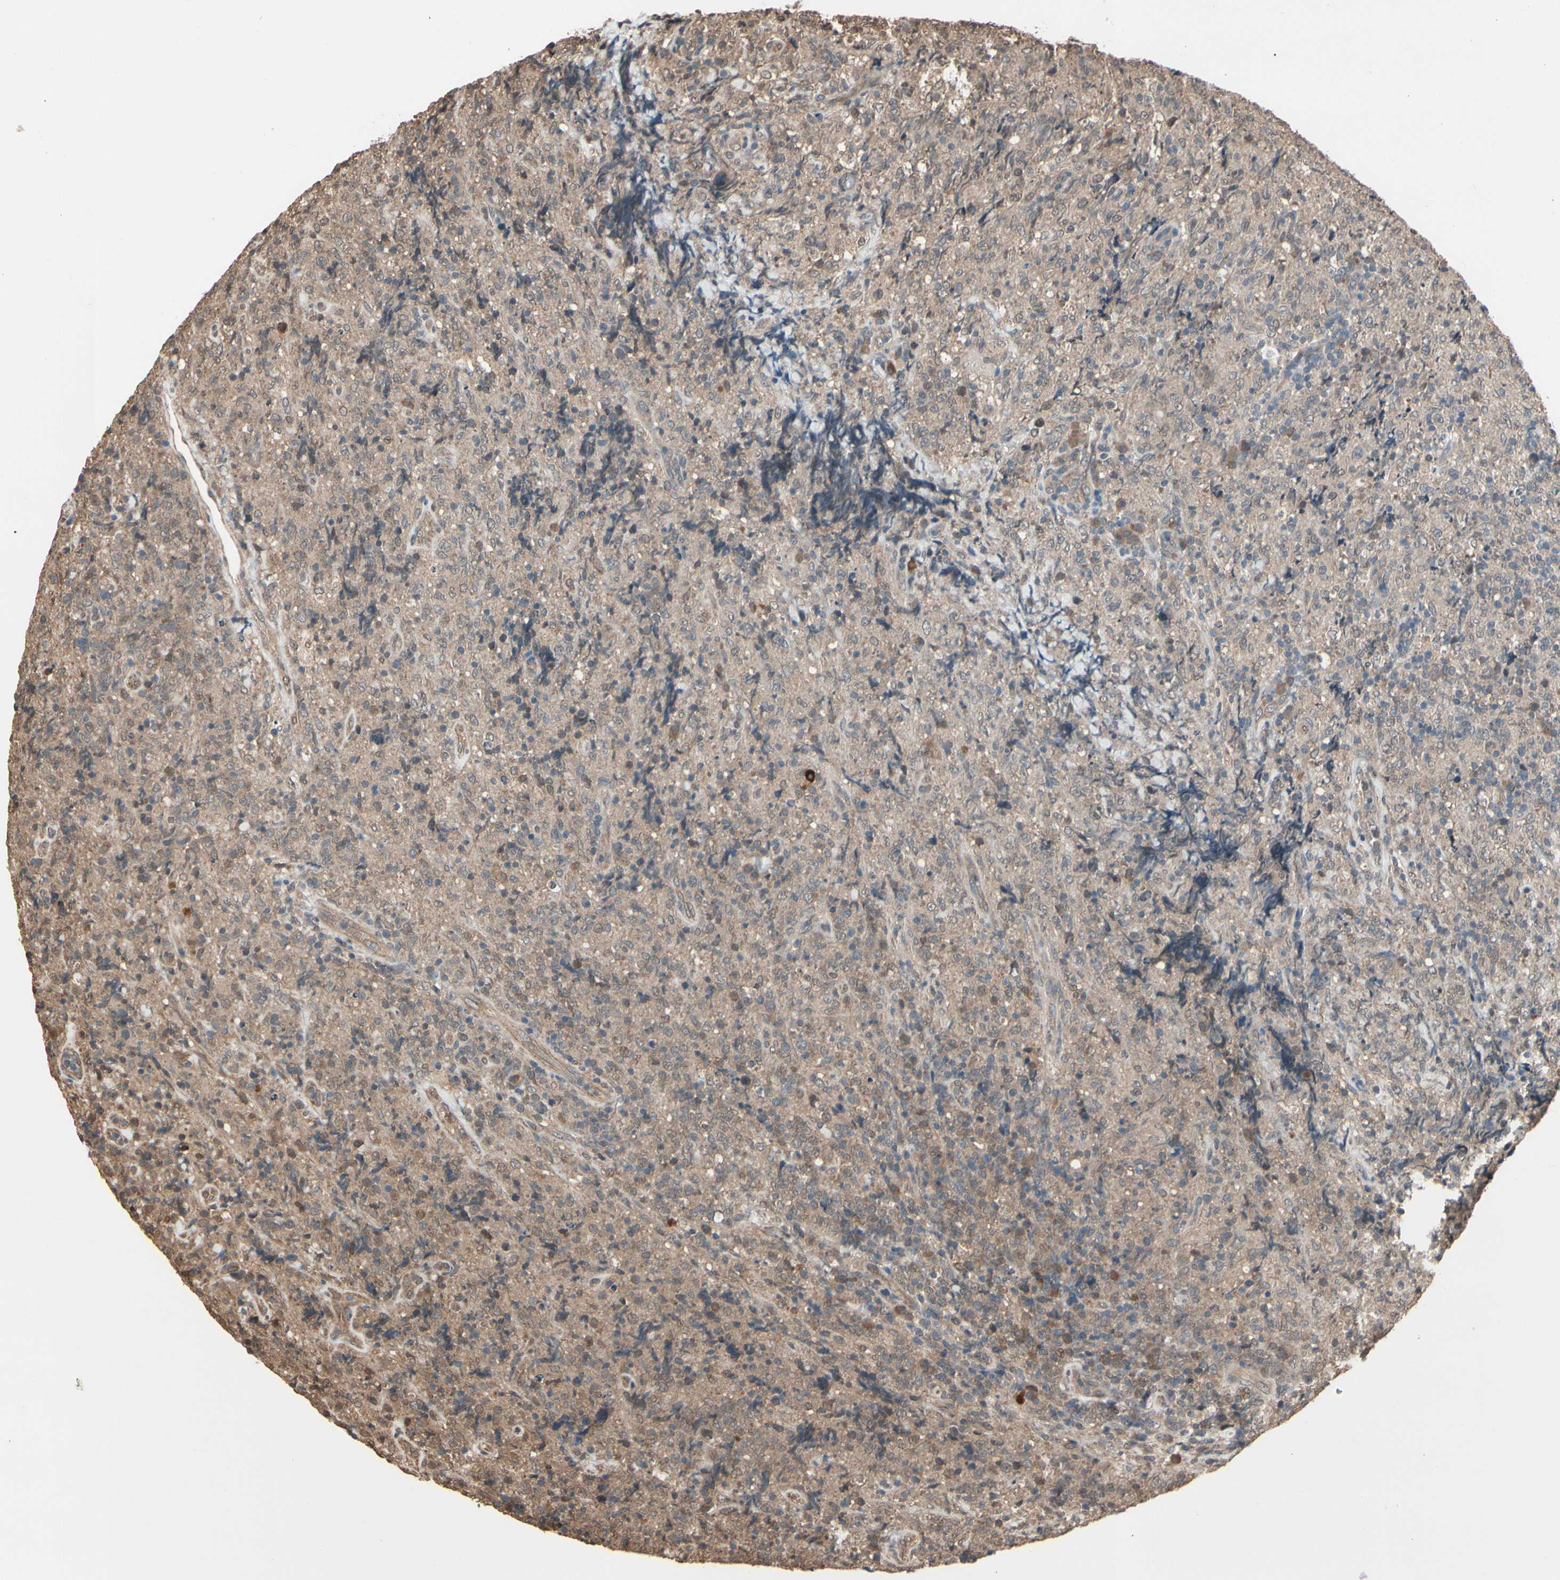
{"staining": {"intensity": "weak", "quantity": ">75%", "location": "cytoplasmic/membranous"}, "tissue": "lymphoma", "cell_type": "Tumor cells", "image_type": "cancer", "snomed": [{"axis": "morphology", "description": "Malignant lymphoma, non-Hodgkin's type, High grade"}, {"axis": "topography", "description": "Tonsil"}], "caption": "Immunohistochemical staining of human malignant lymphoma, non-Hodgkin's type (high-grade) displays weak cytoplasmic/membranous protein expression in about >75% of tumor cells.", "gene": "PNPLA7", "patient": {"sex": "female", "age": 36}}